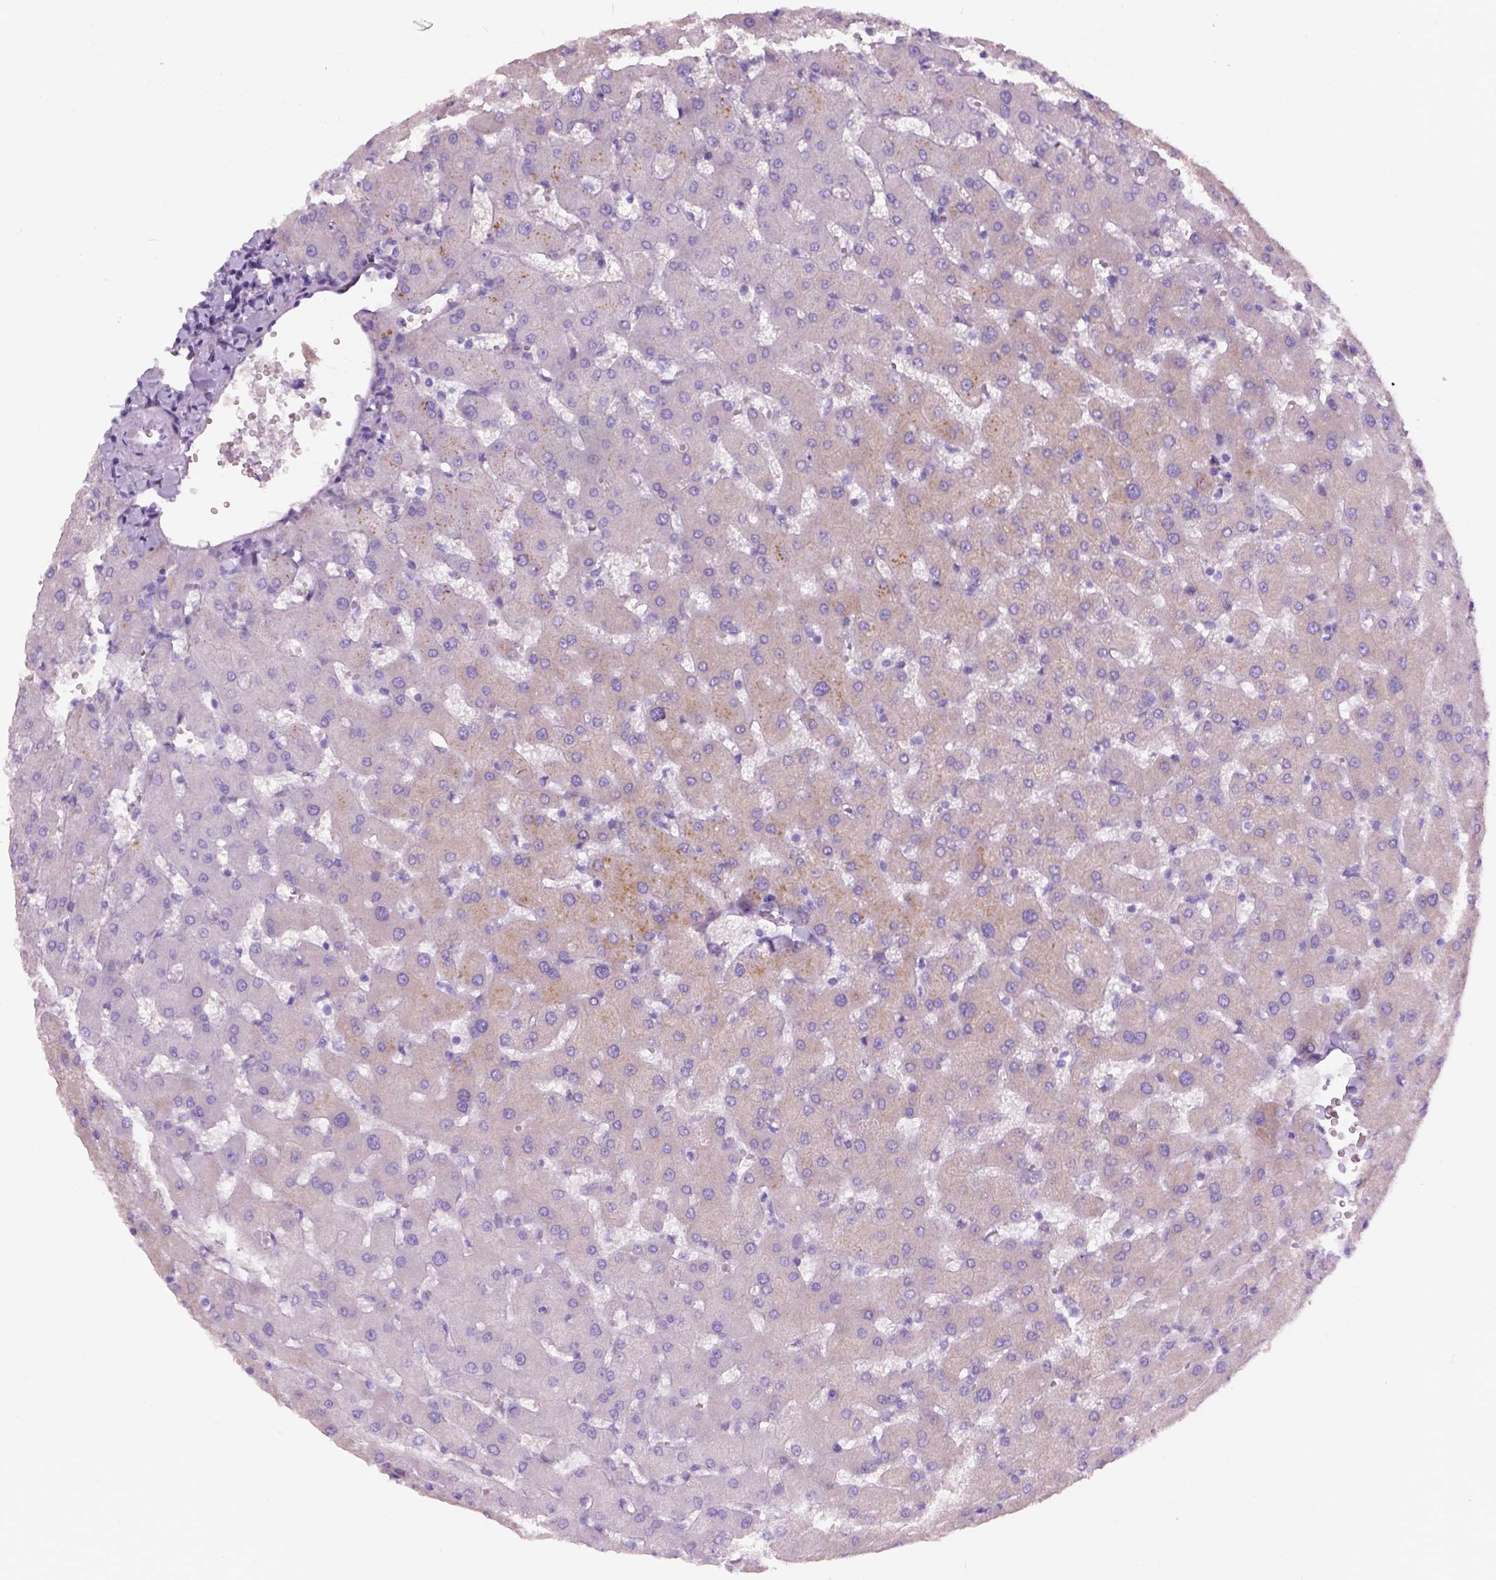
{"staining": {"intensity": "negative", "quantity": "none", "location": "none"}, "tissue": "liver", "cell_type": "Cholangiocytes", "image_type": "normal", "snomed": [{"axis": "morphology", "description": "Normal tissue, NOS"}, {"axis": "topography", "description": "Liver"}], "caption": "Immunohistochemistry (IHC) histopathology image of unremarkable human liver stained for a protein (brown), which displays no expression in cholangiocytes. (DAB immunohistochemistry, high magnification).", "gene": "AXDND1", "patient": {"sex": "female", "age": 63}}